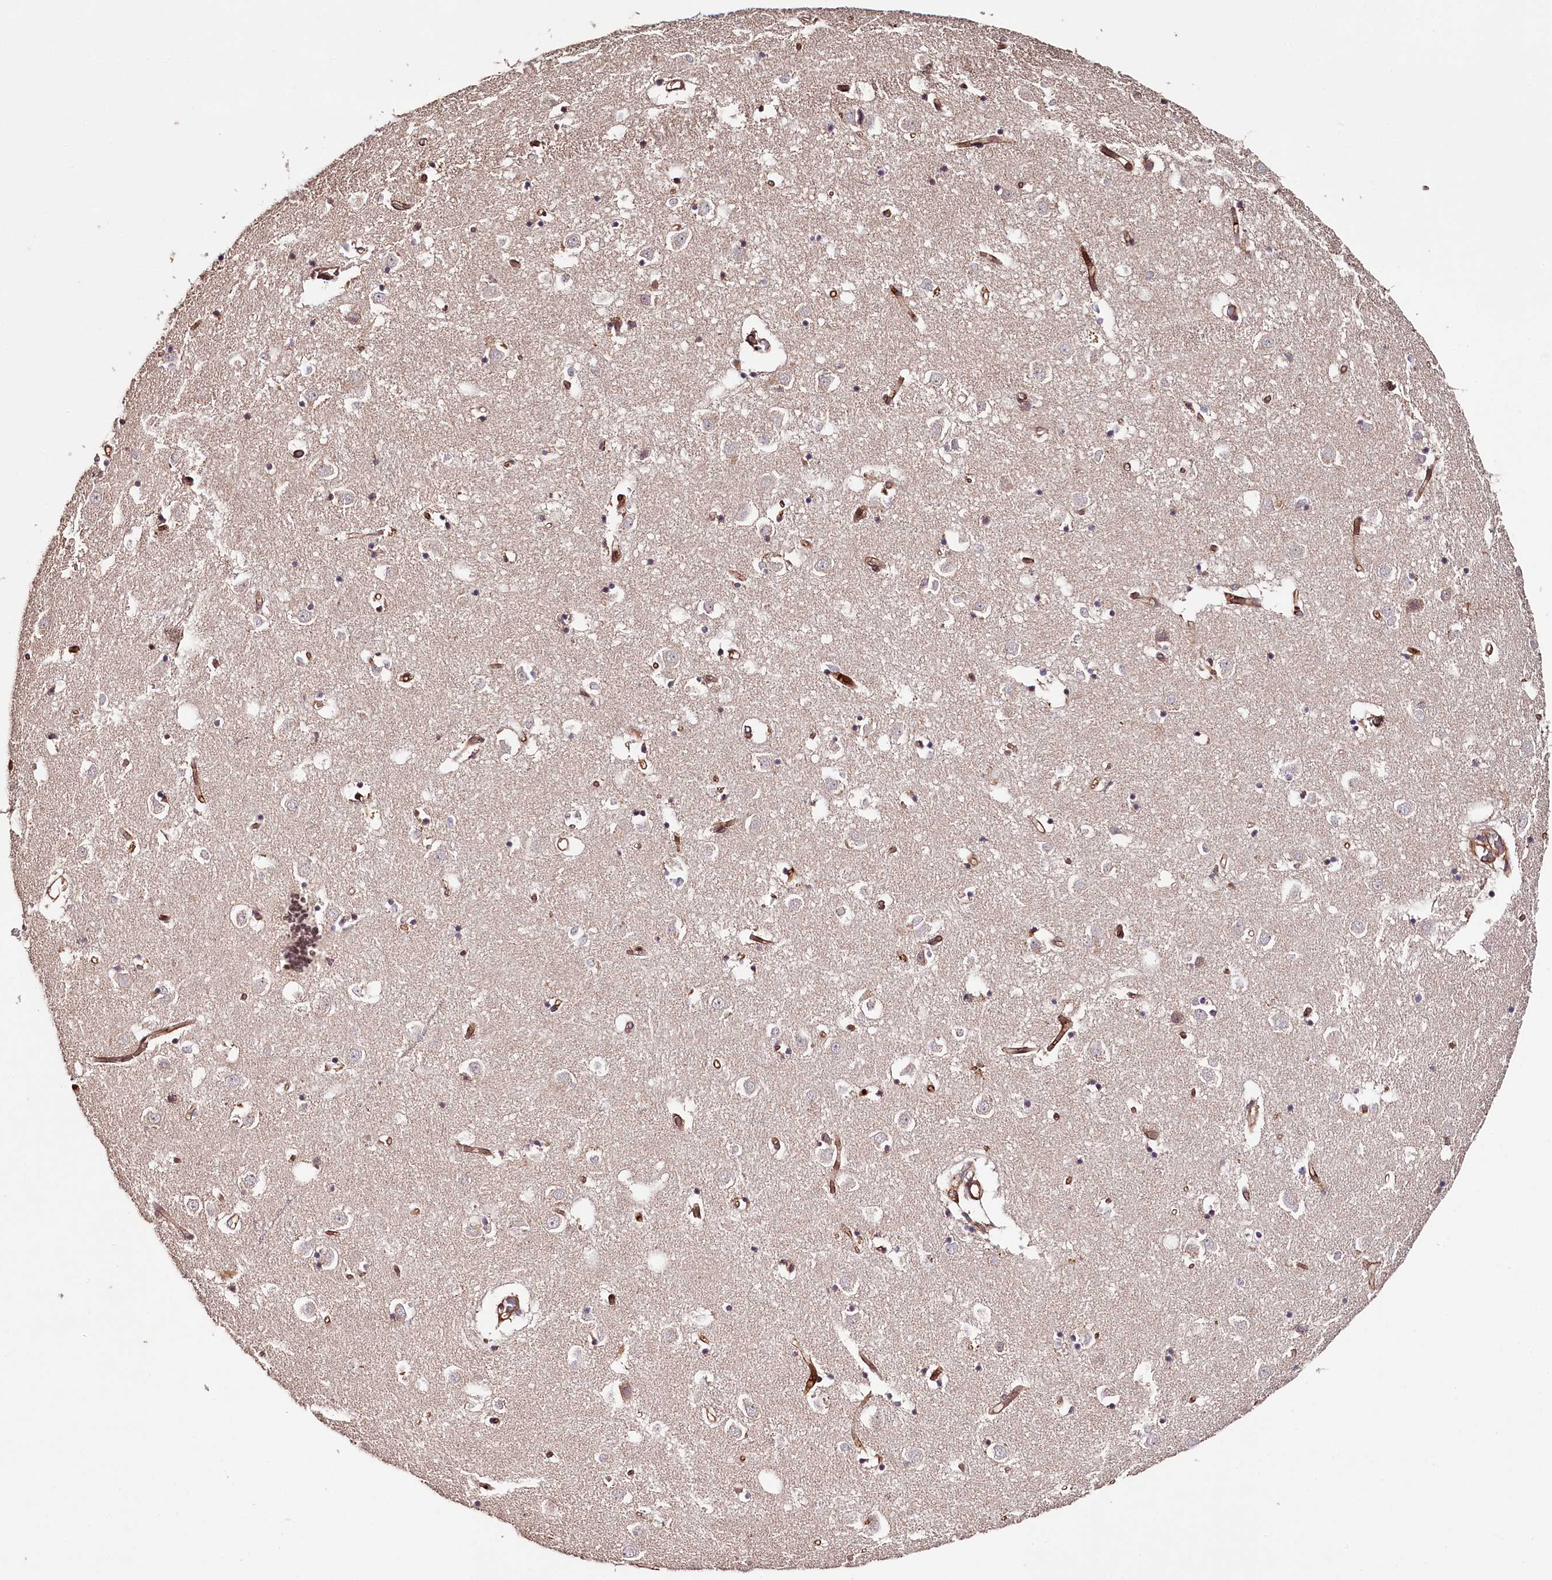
{"staining": {"intensity": "weak", "quantity": "<25%", "location": "cytoplasmic/membranous"}, "tissue": "caudate", "cell_type": "Glial cells", "image_type": "normal", "snomed": [{"axis": "morphology", "description": "Normal tissue, NOS"}, {"axis": "topography", "description": "Lateral ventricle wall"}], "caption": "IHC histopathology image of unremarkable caudate stained for a protein (brown), which displays no expression in glial cells.", "gene": "KIF14", "patient": {"sex": "male", "age": 70}}